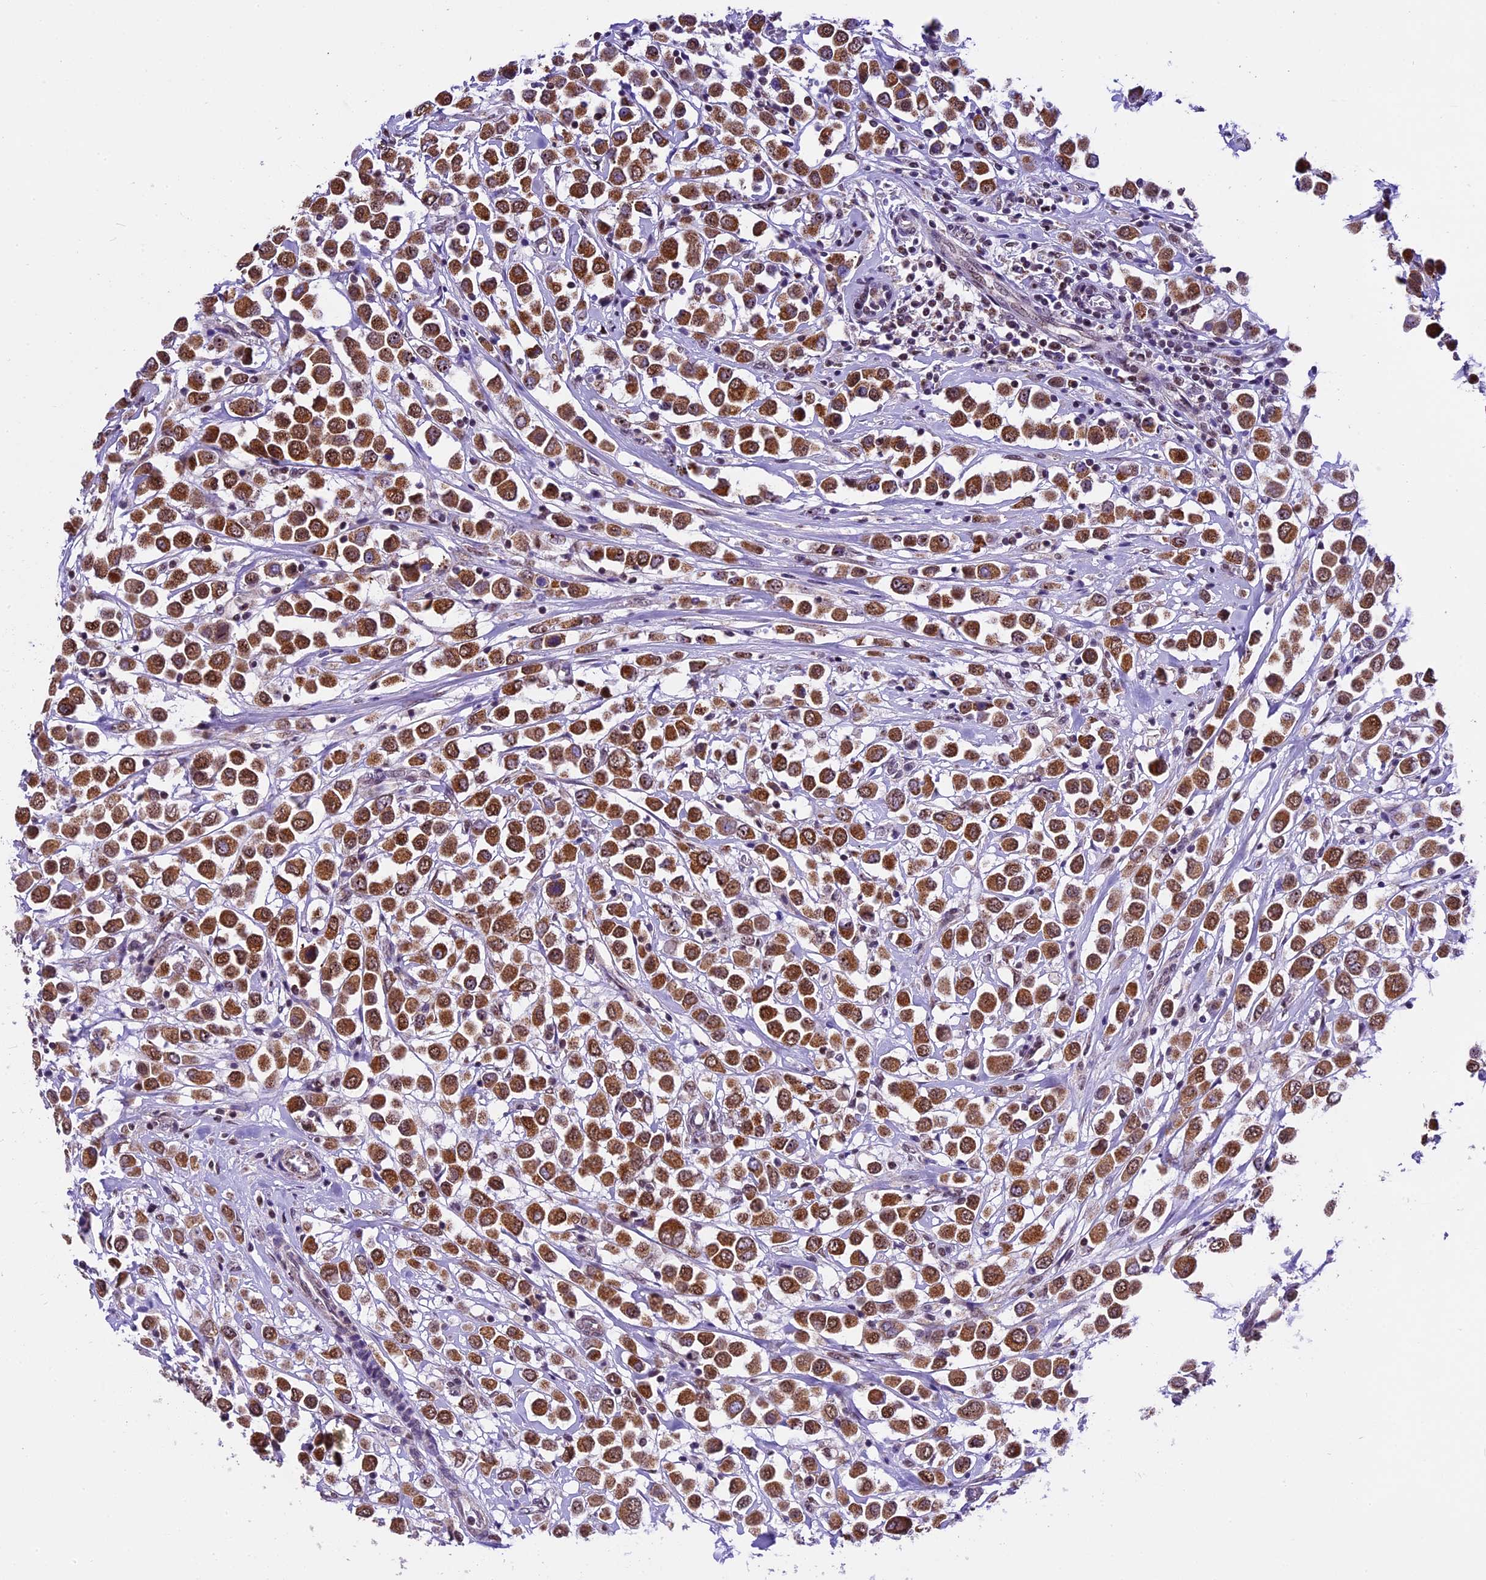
{"staining": {"intensity": "strong", "quantity": ">75%", "location": "cytoplasmic/membranous,nuclear"}, "tissue": "breast cancer", "cell_type": "Tumor cells", "image_type": "cancer", "snomed": [{"axis": "morphology", "description": "Duct carcinoma"}, {"axis": "topography", "description": "Breast"}], "caption": "Infiltrating ductal carcinoma (breast) stained for a protein reveals strong cytoplasmic/membranous and nuclear positivity in tumor cells.", "gene": "CARS2", "patient": {"sex": "female", "age": 61}}